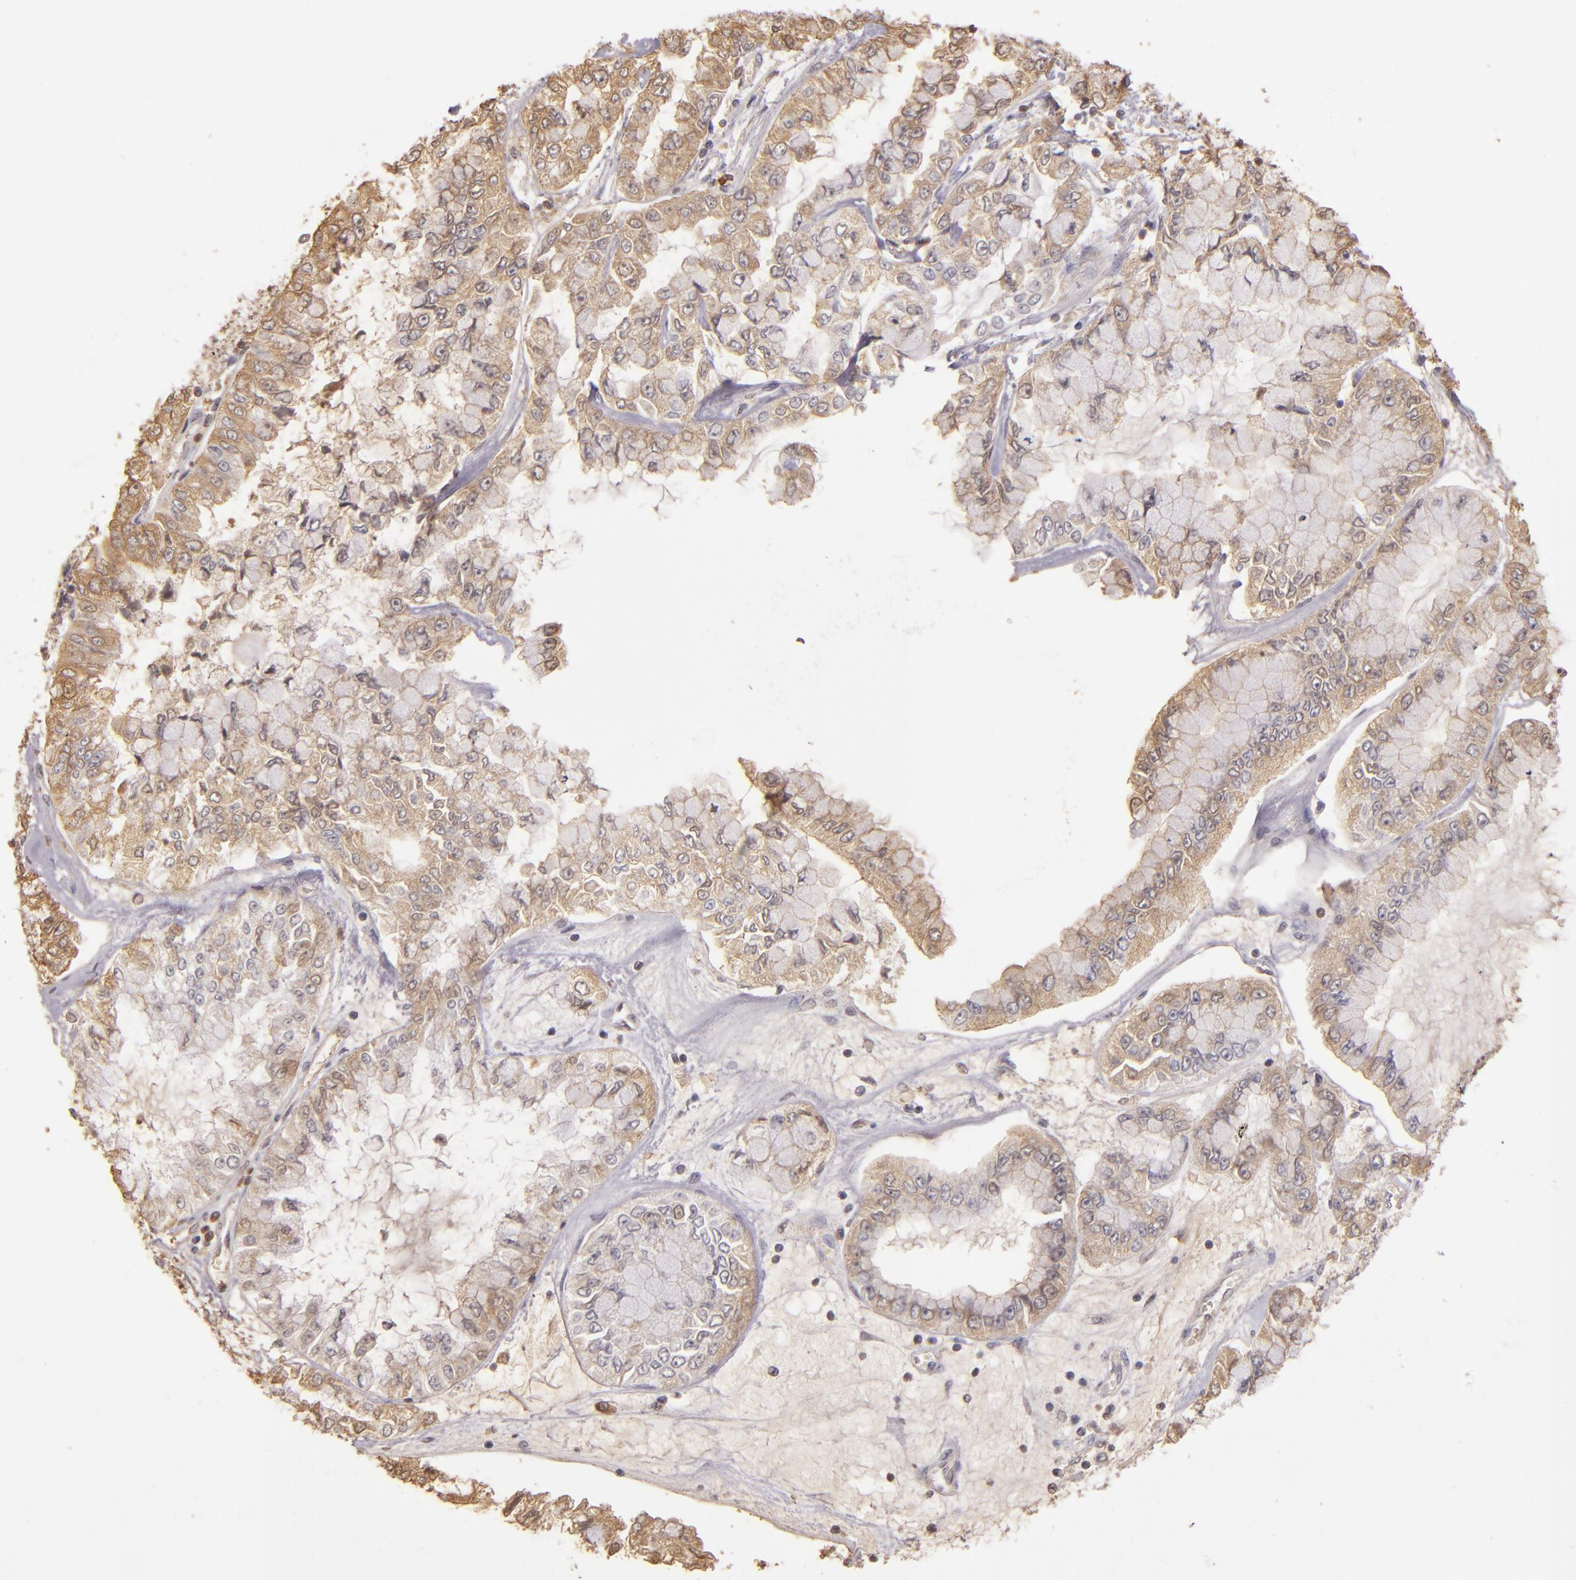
{"staining": {"intensity": "weak", "quantity": ">75%", "location": "cytoplasmic/membranous"}, "tissue": "liver cancer", "cell_type": "Tumor cells", "image_type": "cancer", "snomed": [{"axis": "morphology", "description": "Cholangiocarcinoma"}, {"axis": "topography", "description": "Liver"}], "caption": "Liver cholangiocarcinoma stained with DAB IHC exhibits low levels of weak cytoplasmic/membranous staining in about >75% of tumor cells.", "gene": "ABL1", "patient": {"sex": "female", "age": 79}}